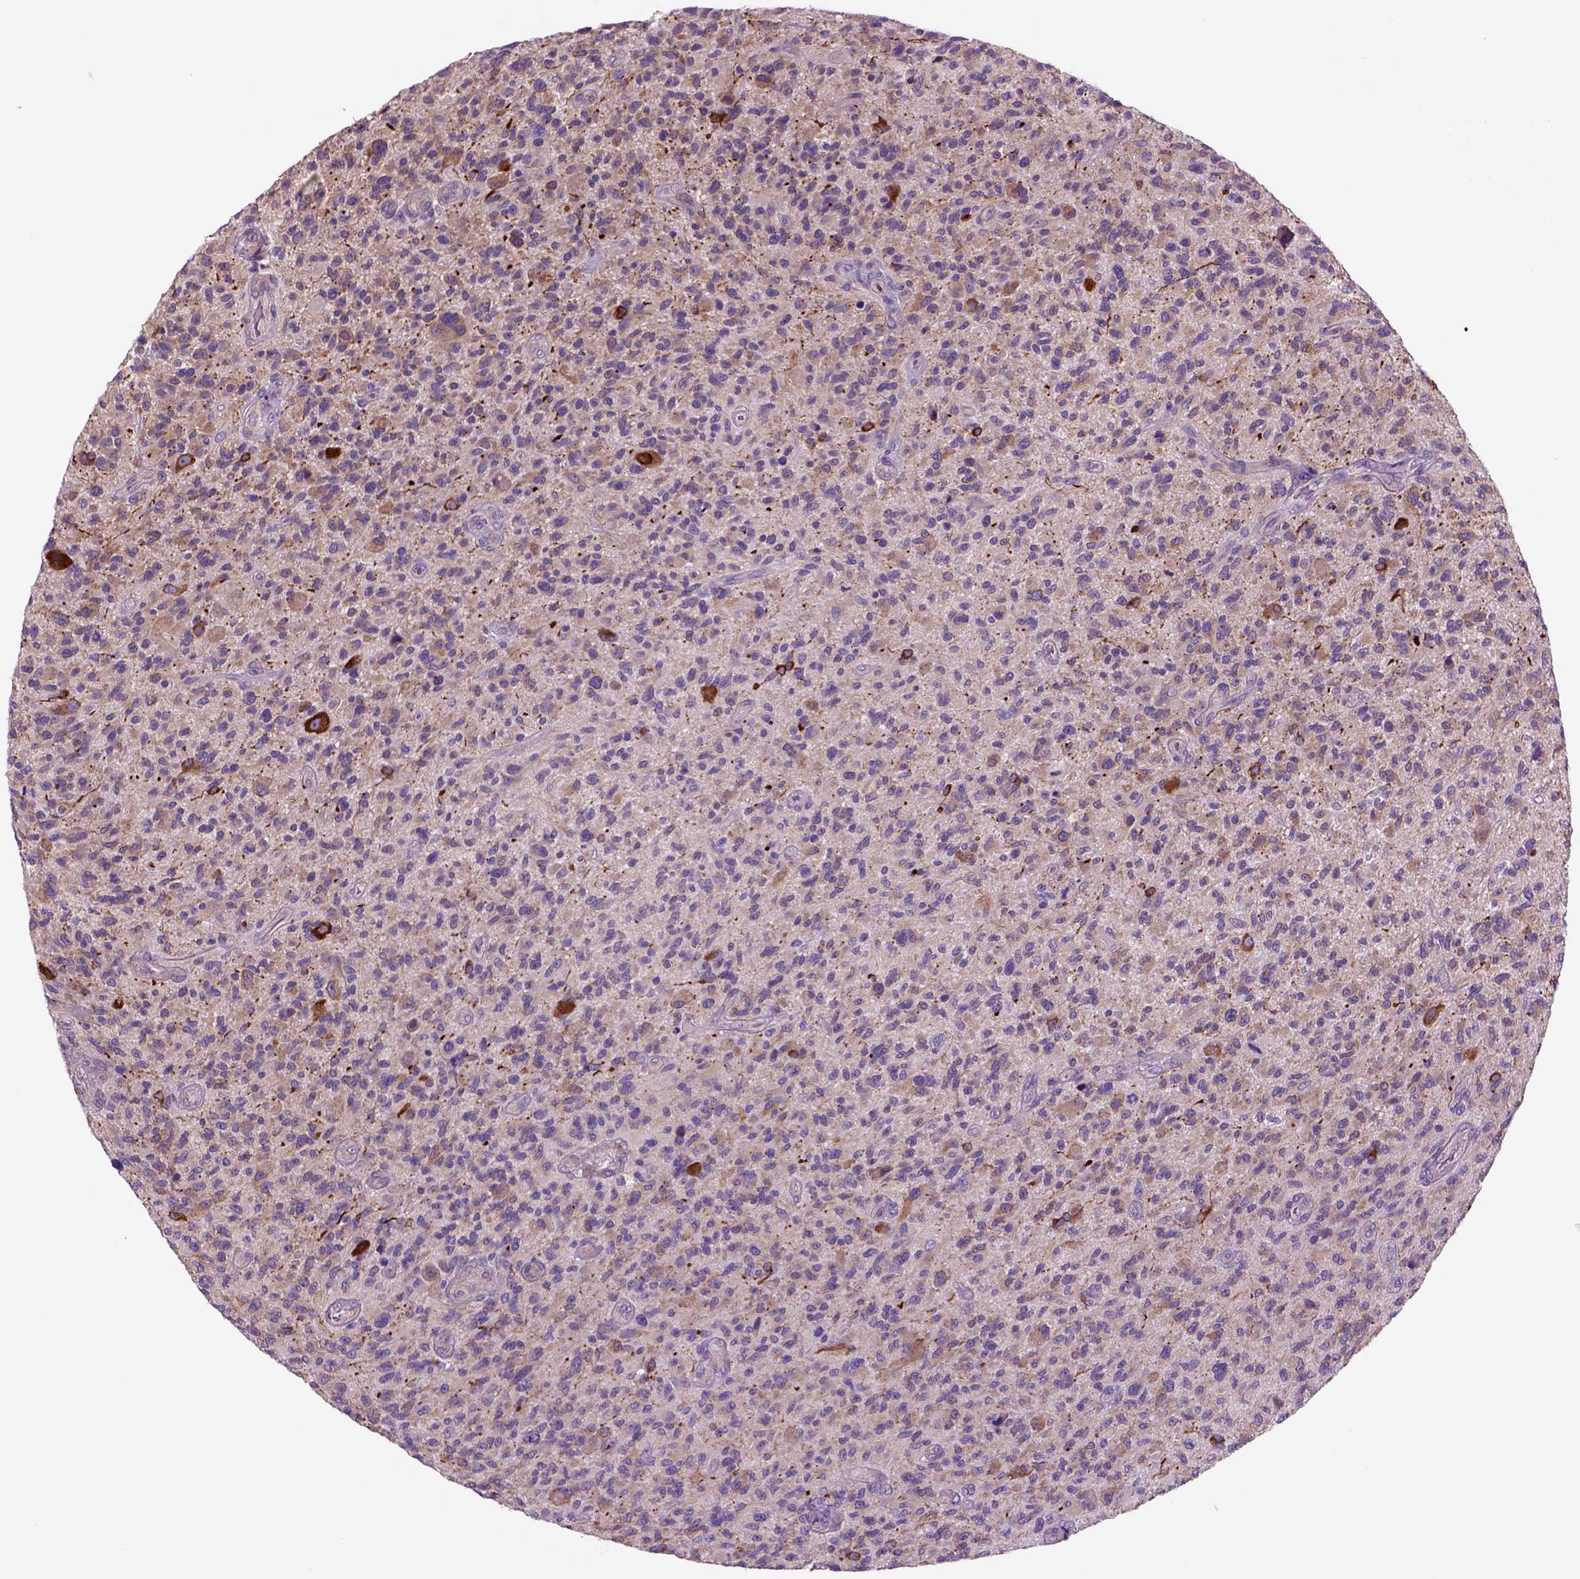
{"staining": {"intensity": "negative", "quantity": "none", "location": "none"}, "tissue": "glioma", "cell_type": "Tumor cells", "image_type": "cancer", "snomed": [{"axis": "morphology", "description": "Glioma, malignant, High grade"}, {"axis": "topography", "description": "Brain"}], "caption": "Immunohistochemistry image of neoplastic tissue: glioma stained with DAB displays no significant protein expression in tumor cells.", "gene": "PIAS3", "patient": {"sex": "male", "age": 47}}